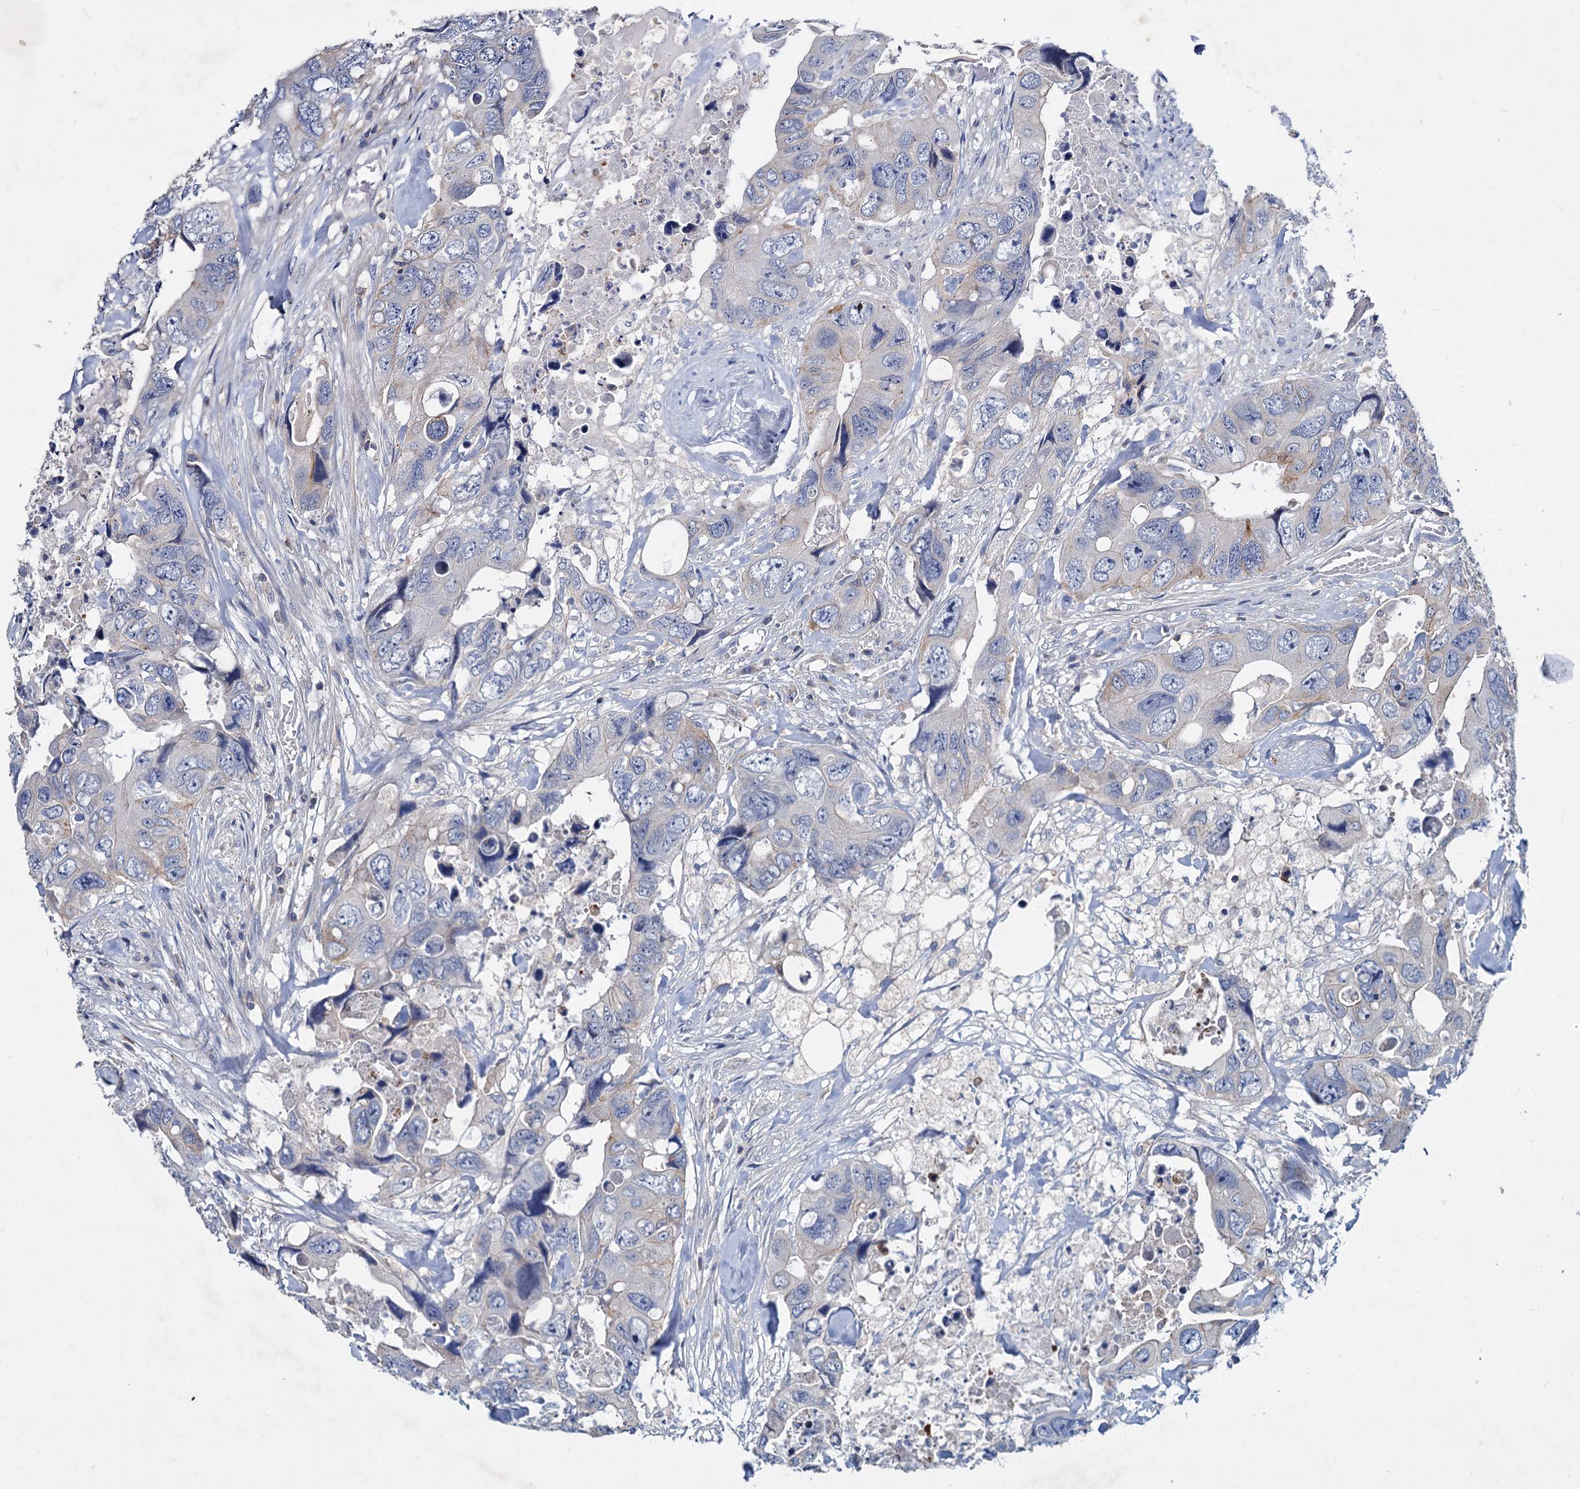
{"staining": {"intensity": "weak", "quantity": "<25%", "location": "cytoplasmic/membranous"}, "tissue": "colorectal cancer", "cell_type": "Tumor cells", "image_type": "cancer", "snomed": [{"axis": "morphology", "description": "Adenocarcinoma, NOS"}, {"axis": "topography", "description": "Rectum"}], "caption": "There is no significant positivity in tumor cells of colorectal adenocarcinoma. Brightfield microscopy of IHC stained with DAB (3,3'-diaminobenzidine) (brown) and hematoxylin (blue), captured at high magnification.", "gene": "LRCH4", "patient": {"sex": "male", "age": 57}}